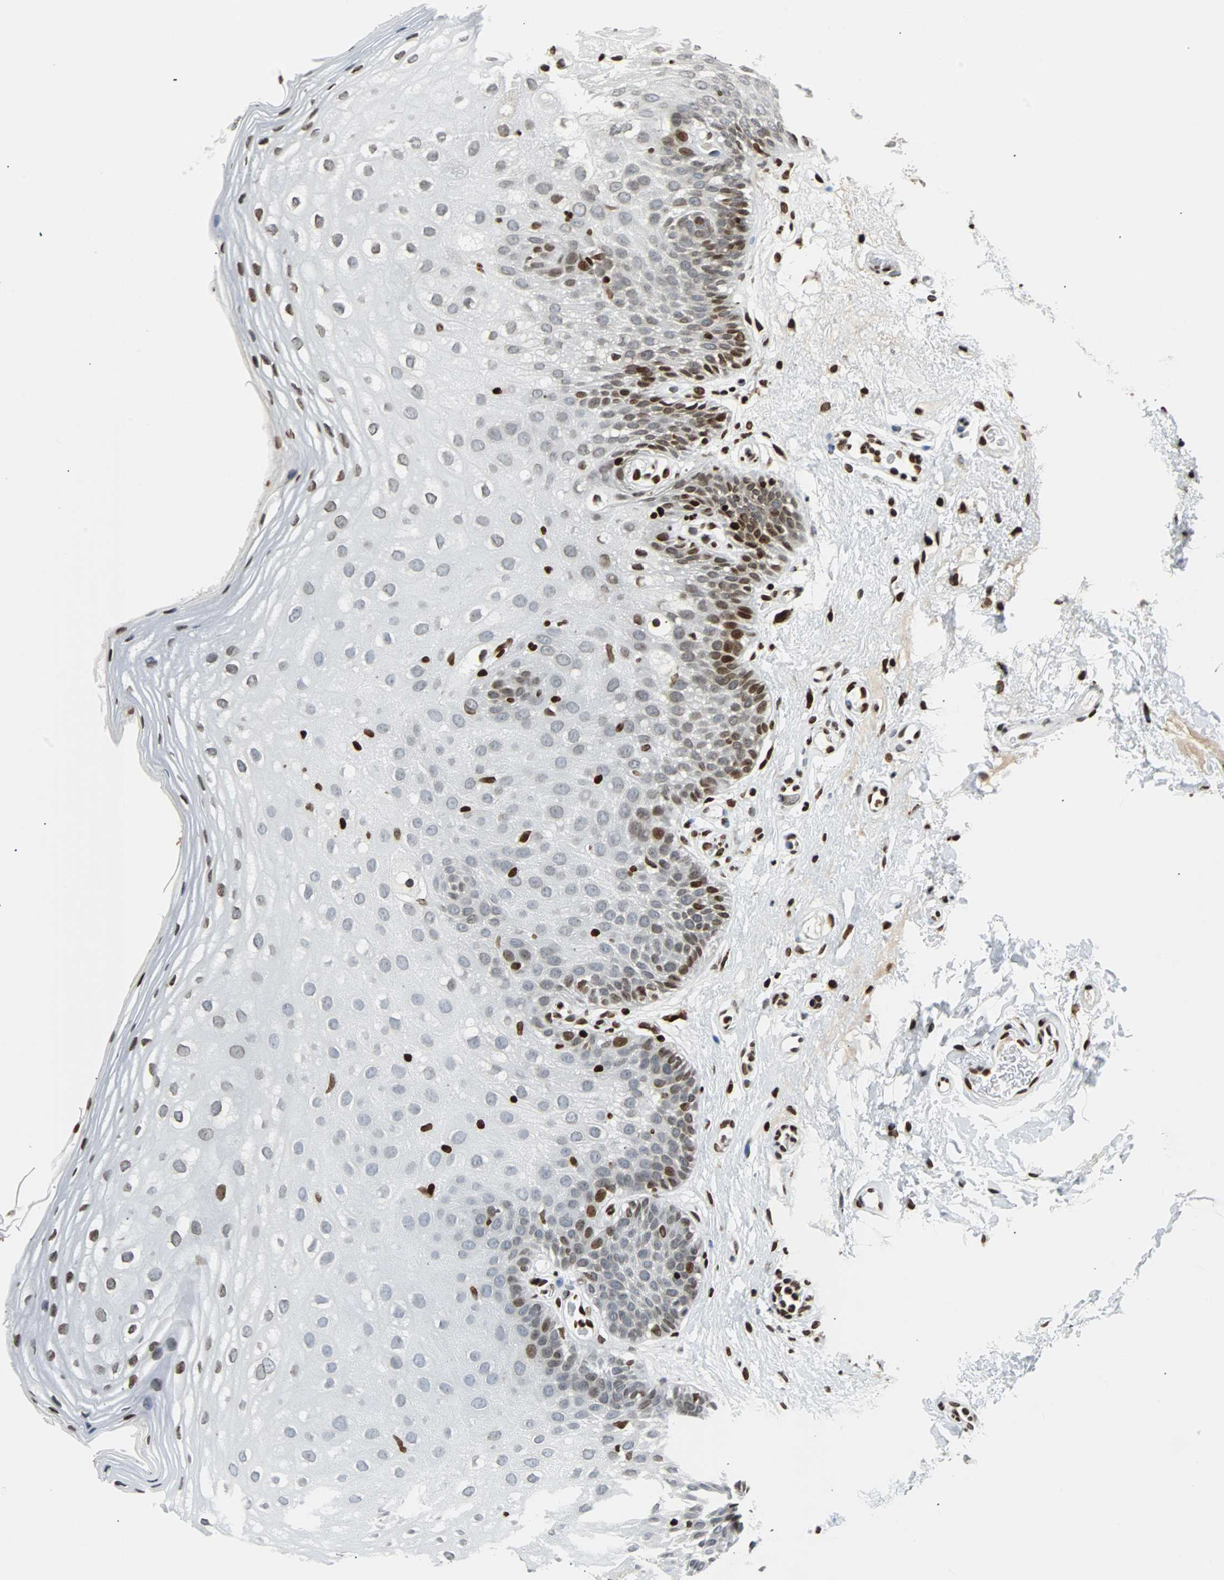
{"staining": {"intensity": "moderate", "quantity": "25%-75%", "location": "nuclear"}, "tissue": "oral mucosa", "cell_type": "Squamous epithelial cells", "image_type": "normal", "snomed": [{"axis": "morphology", "description": "Normal tissue, NOS"}, {"axis": "morphology", "description": "Squamous cell carcinoma, NOS"}, {"axis": "topography", "description": "Skeletal muscle"}, {"axis": "topography", "description": "Oral tissue"}], "caption": "High-magnification brightfield microscopy of benign oral mucosa stained with DAB (3,3'-diaminobenzidine) (brown) and counterstained with hematoxylin (blue). squamous epithelial cells exhibit moderate nuclear expression is appreciated in approximately25%-75% of cells.", "gene": "ZNF131", "patient": {"sex": "male", "age": 71}}